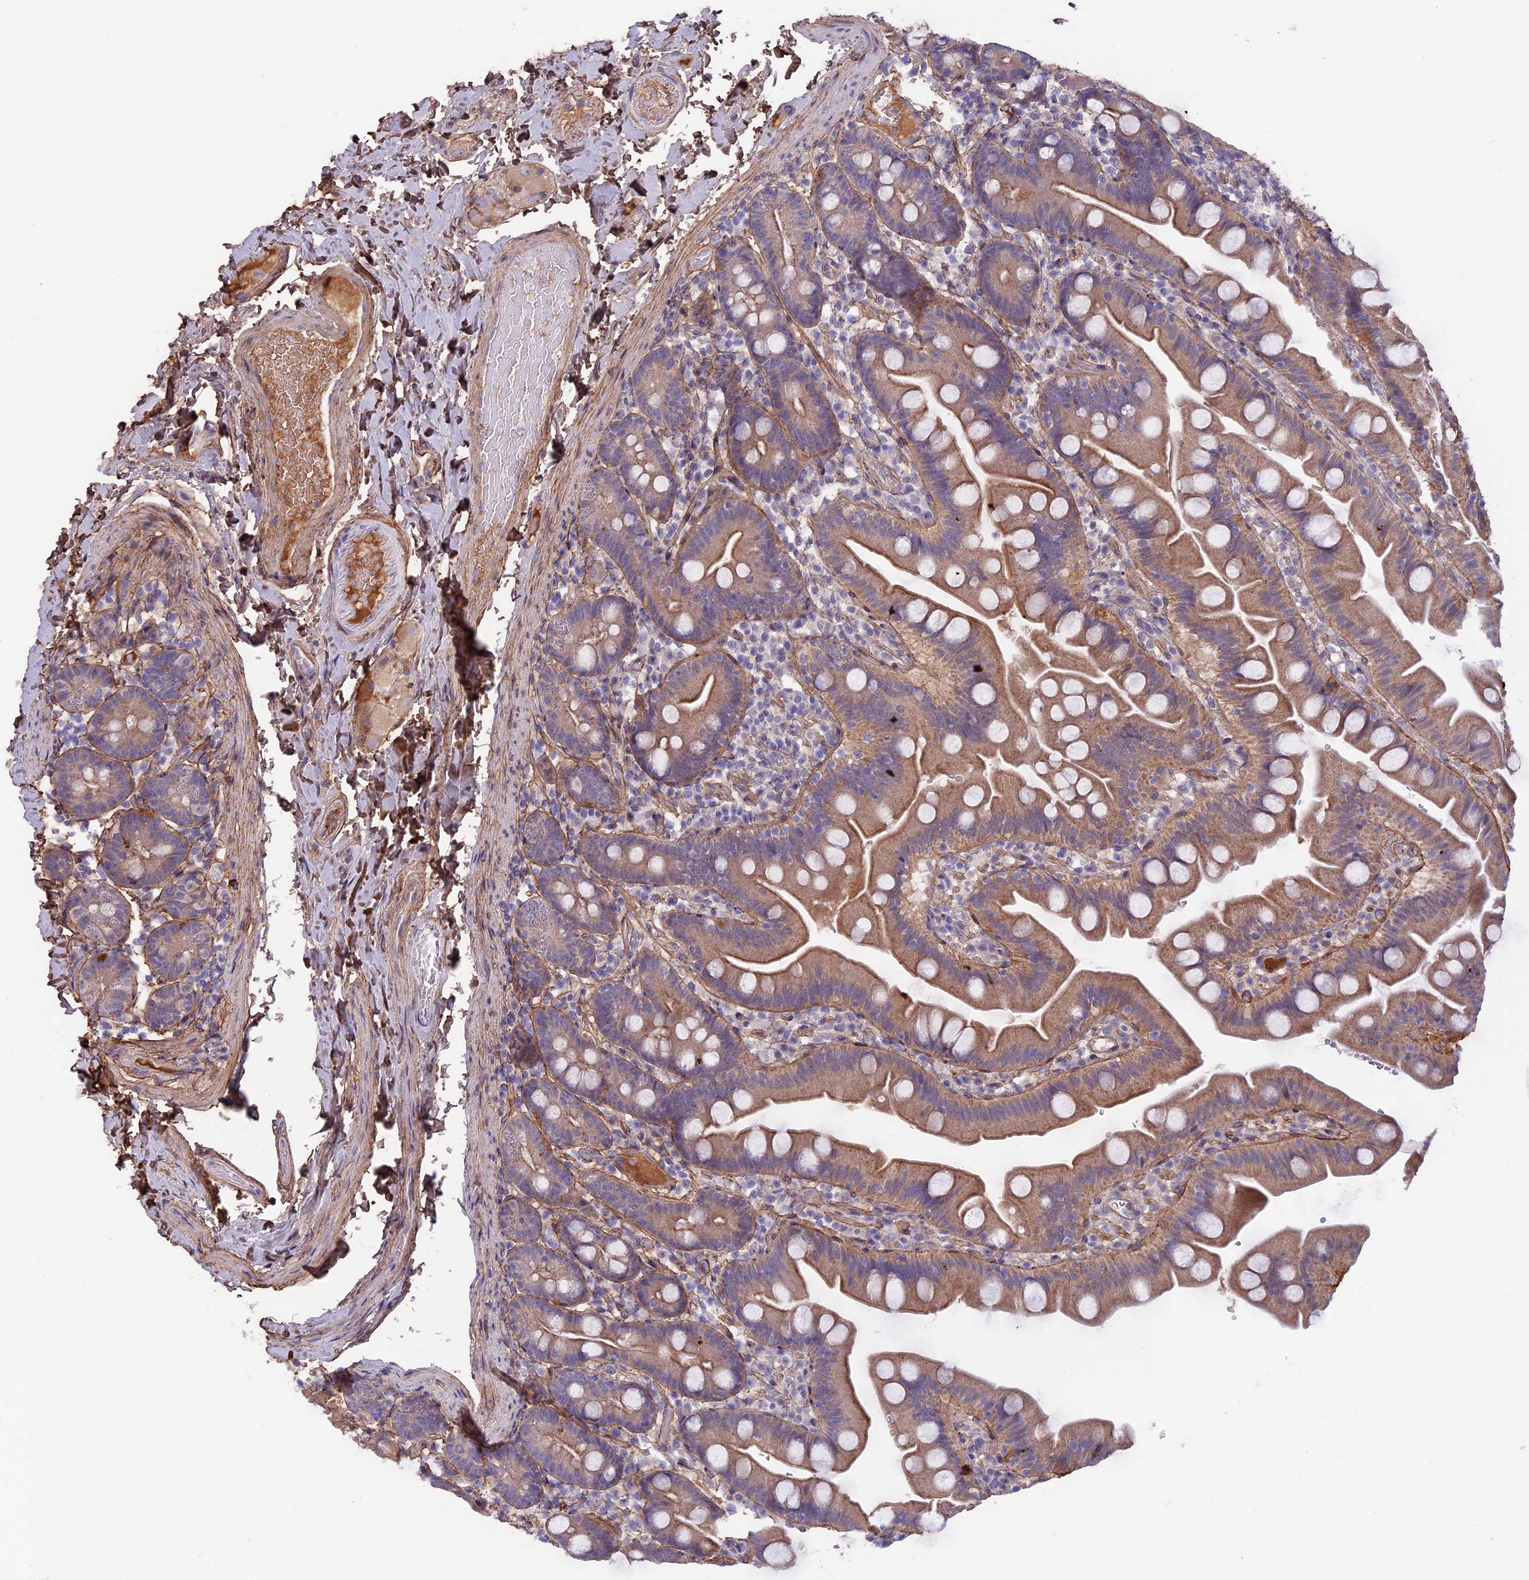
{"staining": {"intensity": "moderate", "quantity": "25%-75%", "location": "cytoplasmic/membranous"}, "tissue": "small intestine", "cell_type": "Glandular cells", "image_type": "normal", "snomed": [{"axis": "morphology", "description": "Normal tissue, NOS"}, {"axis": "topography", "description": "Small intestine"}], "caption": "Small intestine stained with a protein marker exhibits moderate staining in glandular cells.", "gene": "COL4A3", "patient": {"sex": "female", "age": 68}}